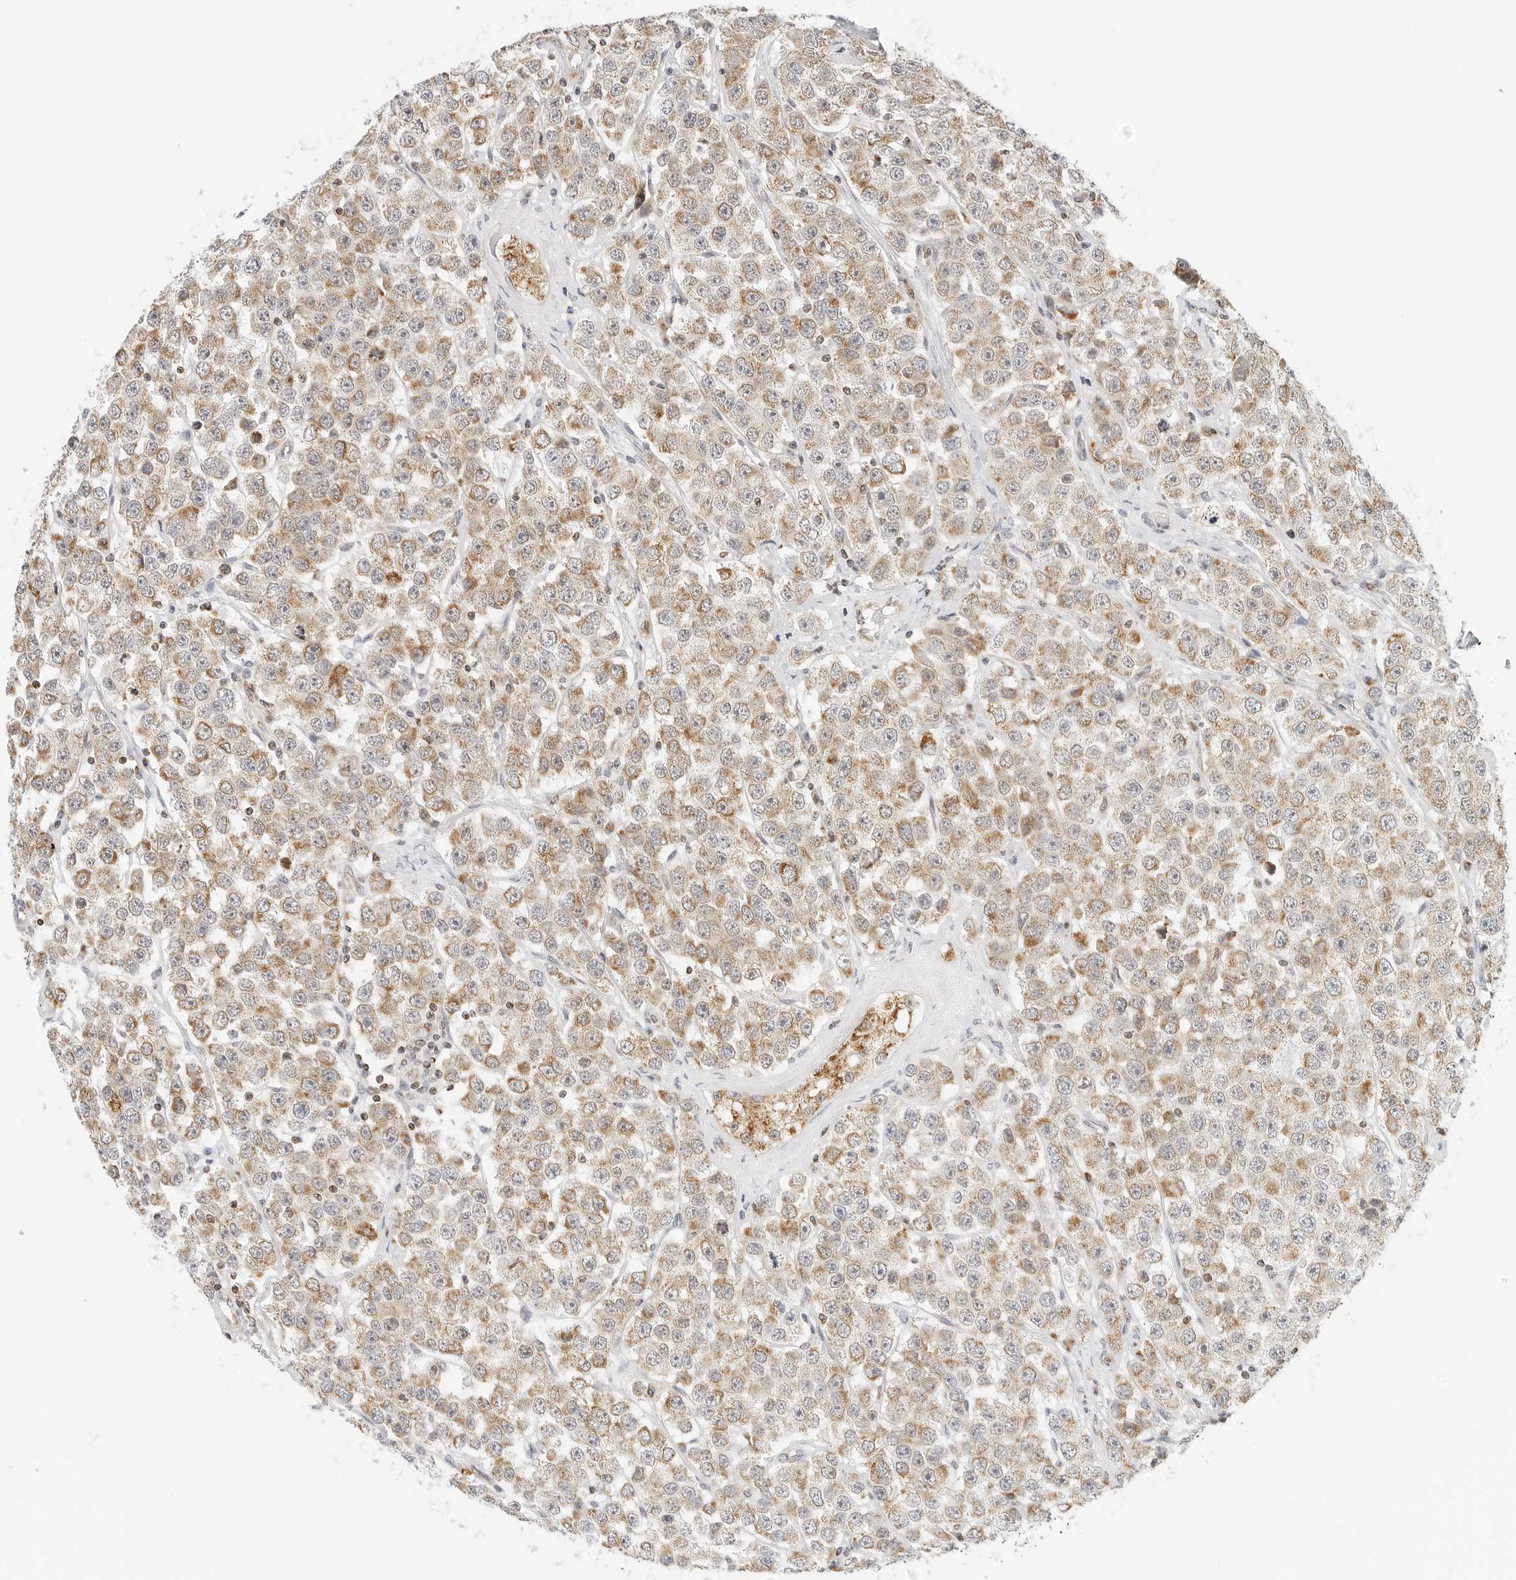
{"staining": {"intensity": "moderate", "quantity": ">75%", "location": "cytoplasmic/membranous"}, "tissue": "testis cancer", "cell_type": "Tumor cells", "image_type": "cancer", "snomed": [{"axis": "morphology", "description": "Seminoma, NOS"}, {"axis": "topography", "description": "Testis"}], "caption": "About >75% of tumor cells in testis cancer (seminoma) reveal moderate cytoplasmic/membranous protein staining as visualized by brown immunohistochemical staining.", "gene": "ATL1", "patient": {"sex": "male", "age": 28}}